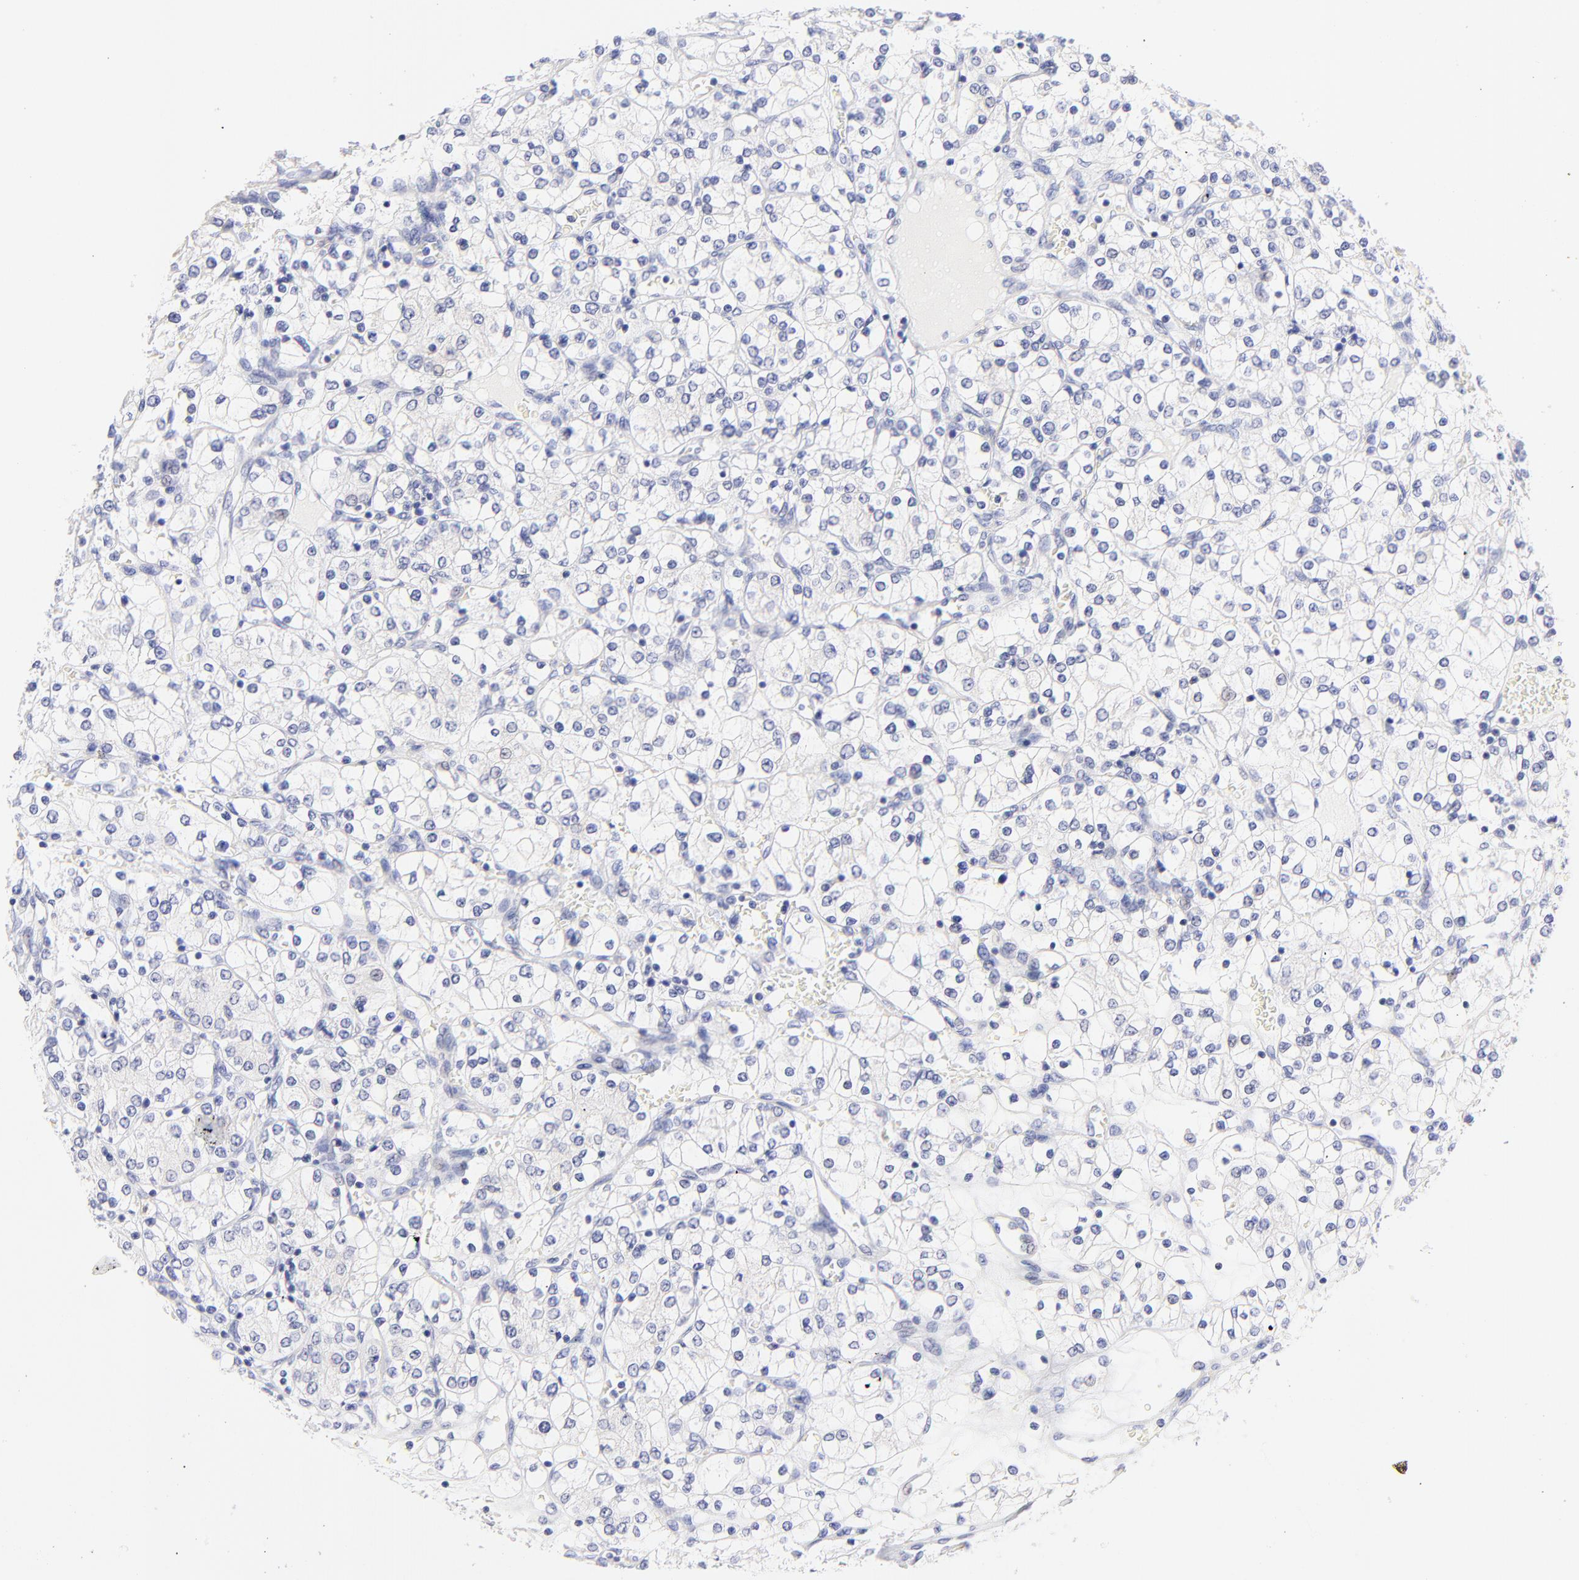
{"staining": {"intensity": "negative", "quantity": "none", "location": "none"}, "tissue": "renal cancer", "cell_type": "Tumor cells", "image_type": "cancer", "snomed": [{"axis": "morphology", "description": "Adenocarcinoma, NOS"}, {"axis": "topography", "description": "Kidney"}], "caption": "Adenocarcinoma (renal) was stained to show a protein in brown. There is no significant positivity in tumor cells. The staining is performed using DAB (3,3'-diaminobenzidine) brown chromogen with nuclei counter-stained in using hematoxylin.", "gene": "EBP", "patient": {"sex": "female", "age": 62}}